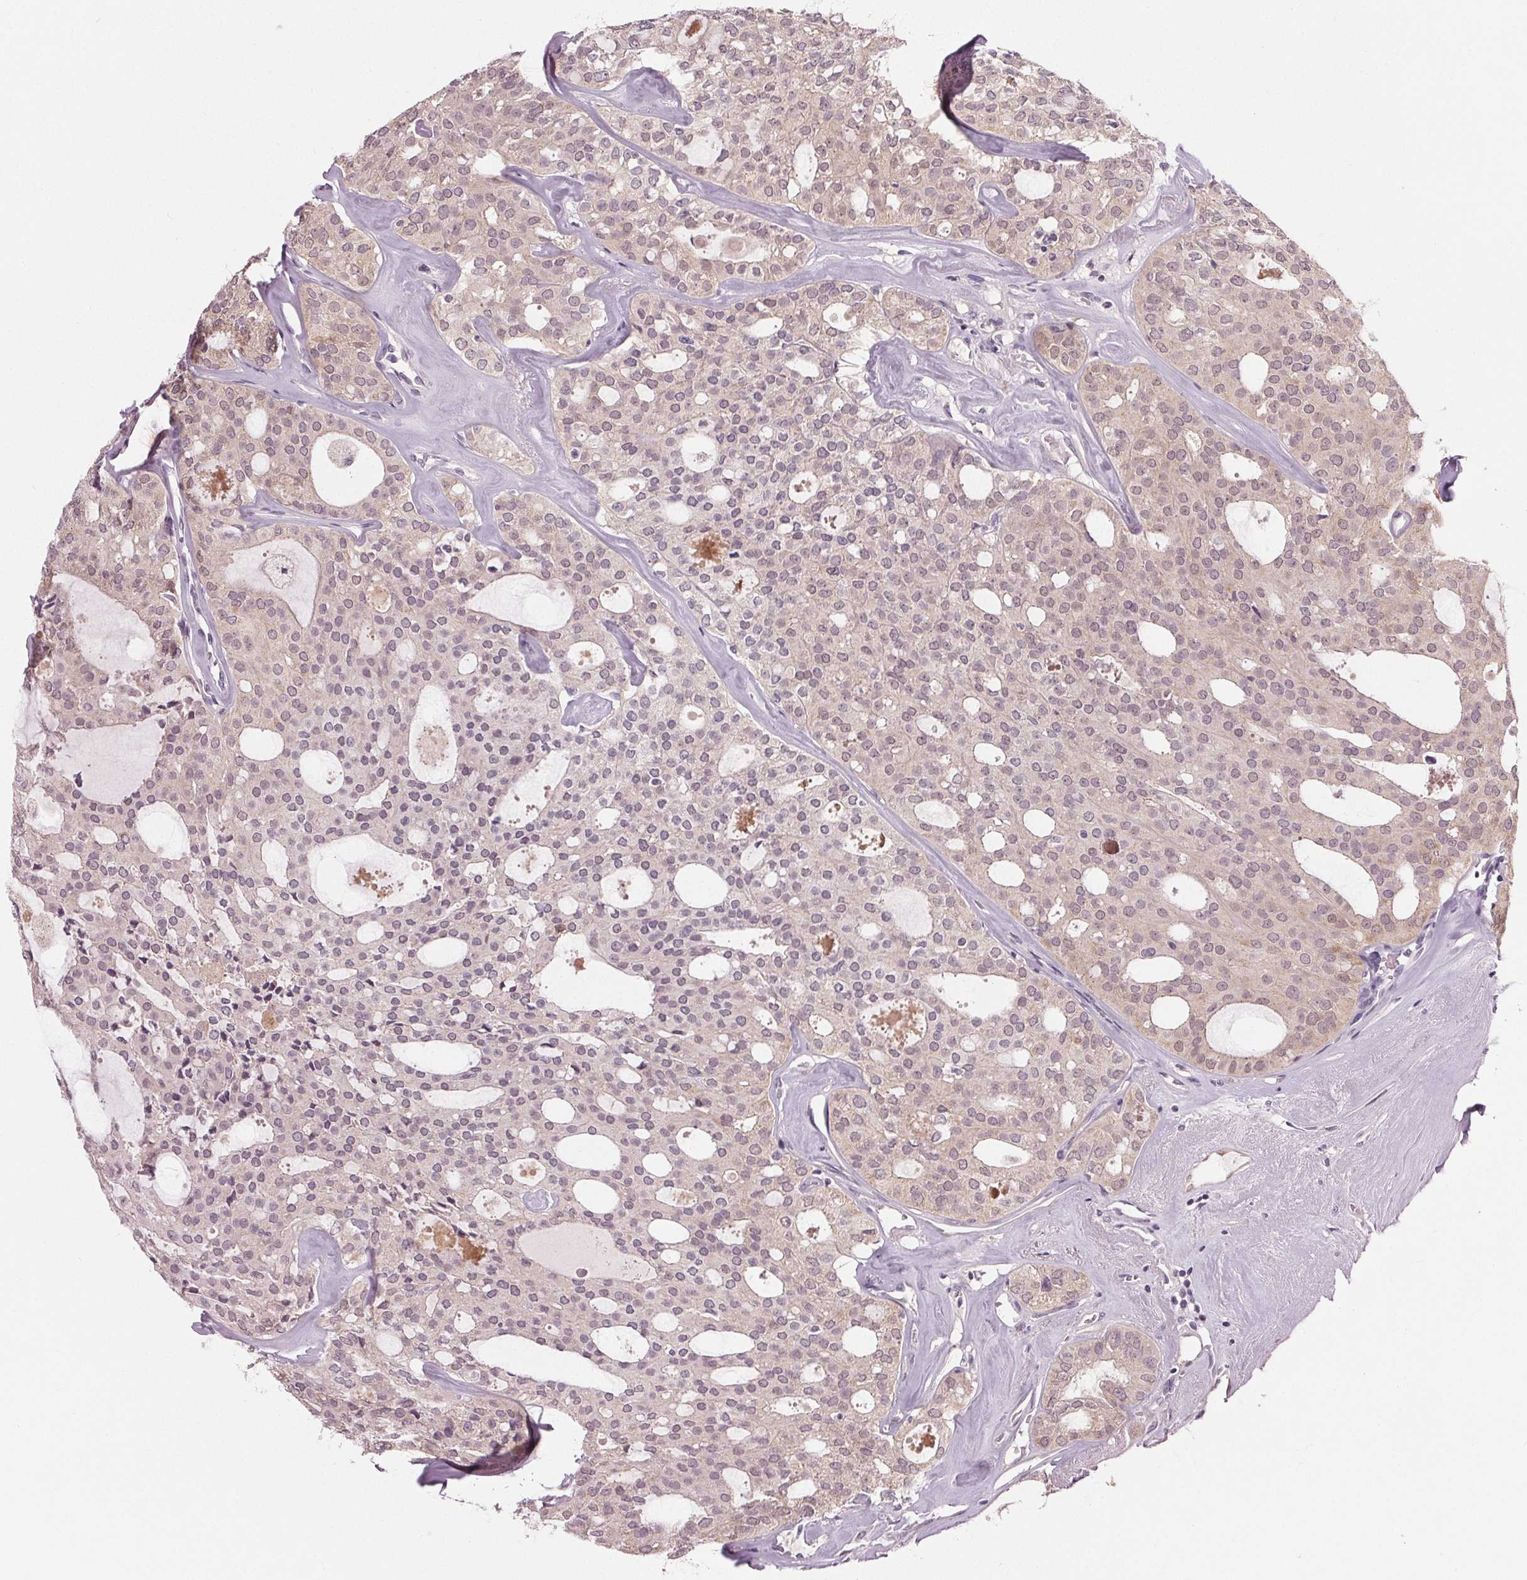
{"staining": {"intensity": "weak", "quantity": "<25%", "location": "cytoplasmic/membranous"}, "tissue": "thyroid cancer", "cell_type": "Tumor cells", "image_type": "cancer", "snomed": [{"axis": "morphology", "description": "Follicular adenoma carcinoma, NOS"}, {"axis": "topography", "description": "Thyroid gland"}], "caption": "This is an immunohistochemistry histopathology image of thyroid cancer (follicular adenoma carcinoma). There is no positivity in tumor cells.", "gene": "ZNF605", "patient": {"sex": "male", "age": 75}}